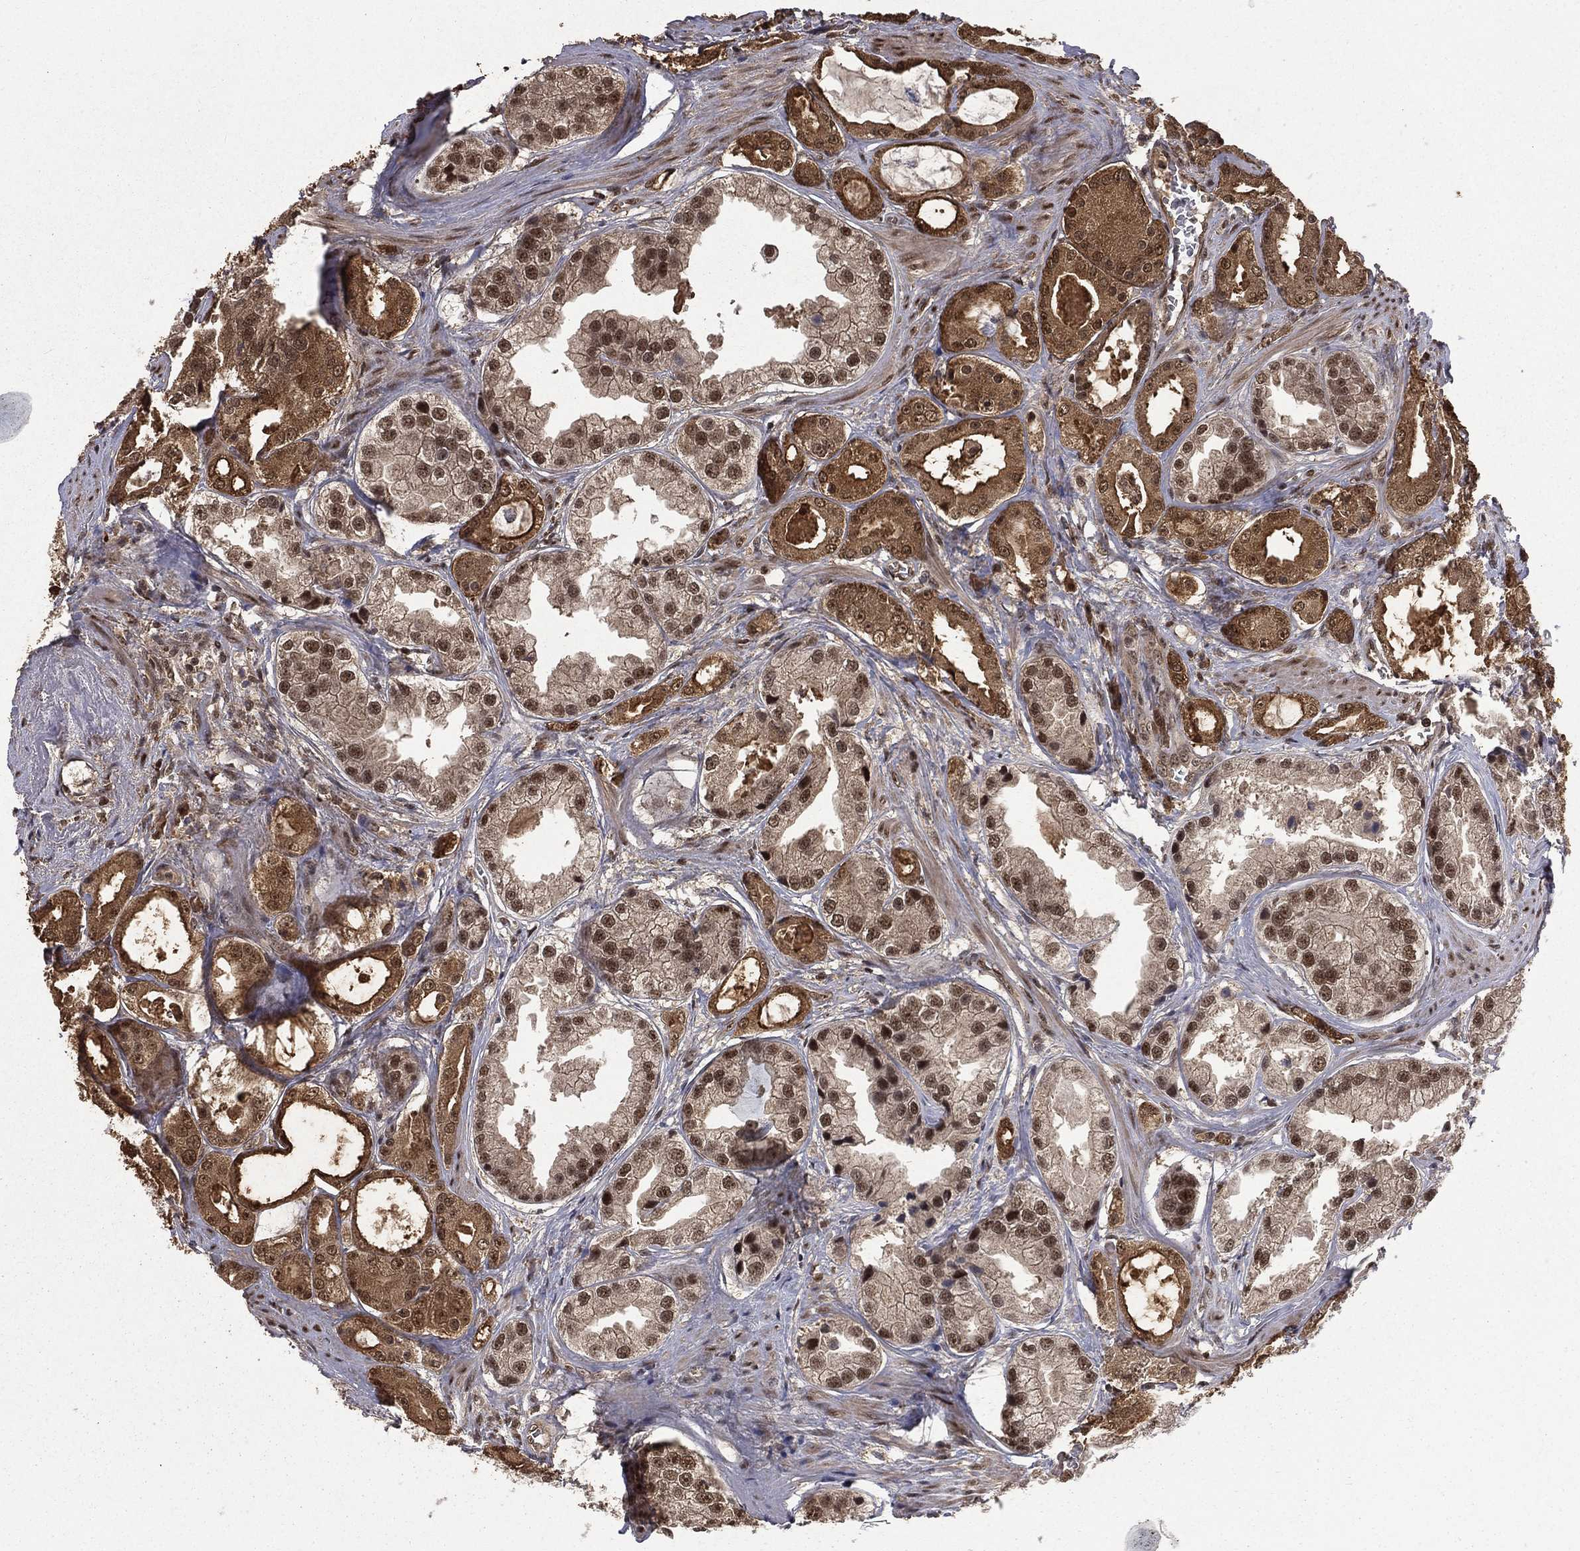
{"staining": {"intensity": "strong", "quantity": "<25%", "location": "cytoplasmic/membranous,nuclear"}, "tissue": "prostate cancer", "cell_type": "Tumor cells", "image_type": "cancer", "snomed": [{"axis": "morphology", "description": "Adenocarcinoma, NOS"}, {"axis": "topography", "description": "Prostate"}], "caption": "High-power microscopy captured an immunohistochemistry (IHC) photomicrograph of prostate adenocarcinoma, revealing strong cytoplasmic/membranous and nuclear staining in about <25% of tumor cells. (brown staining indicates protein expression, while blue staining denotes nuclei).", "gene": "JMJD6", "patient": {"sex": "male", "age": 61}}